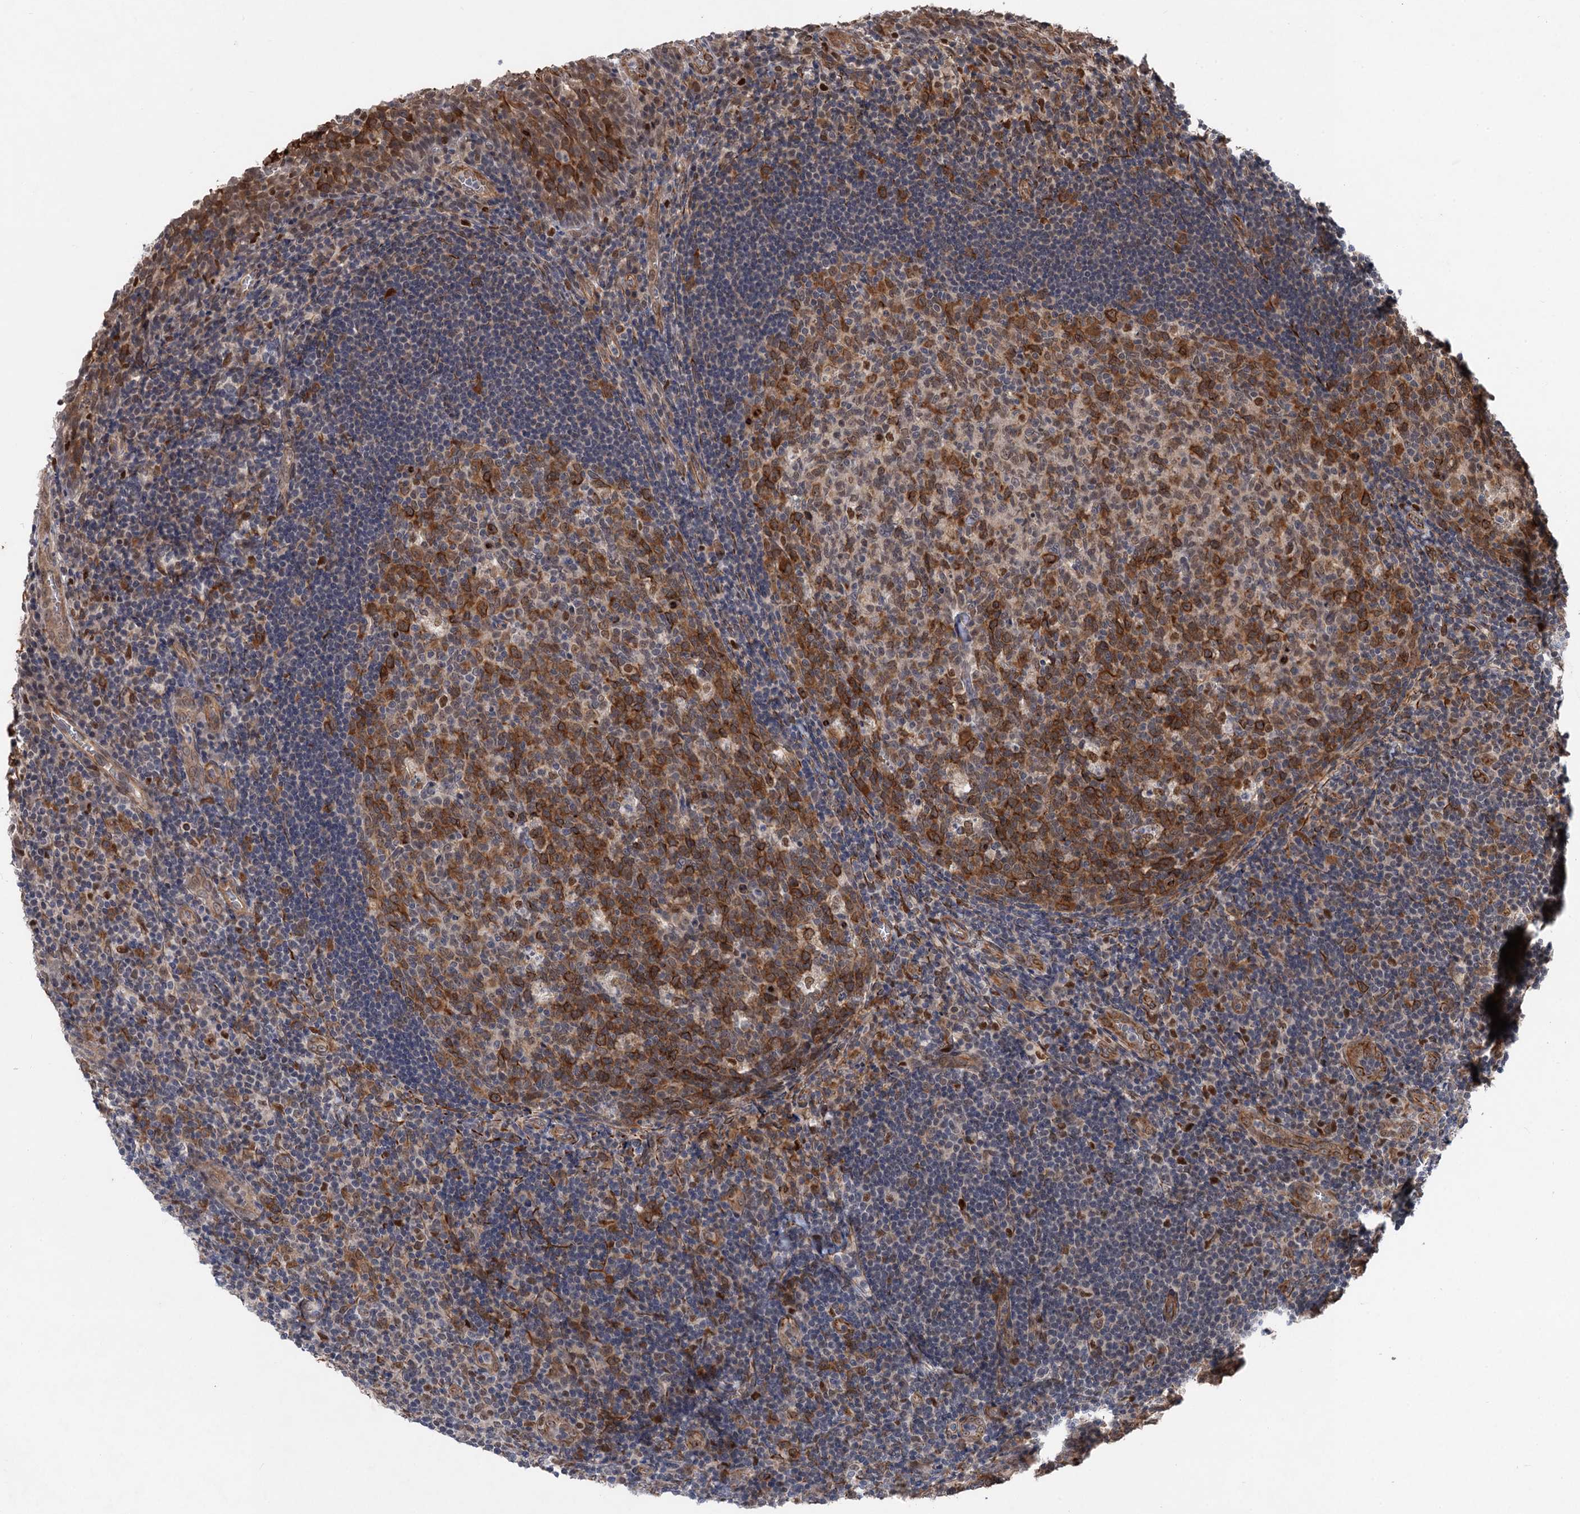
{"staining": {"intensity": "moderate", "quantity": "25%-75%", "location": "cytoplasmic/membranous"}, "tissue": "tonsil", "cell_type": "Germinal center cells", "image_type": "normal", "snomed": [{"axis": "morphology", "description": "Normal tissue, NOS"}, {"axis": "topography", "description": "Tonsil"}], "caption": "DAB (3,3'-diaminobenzidine) immunohistochemical staining of unremarkable human tonsil shows moderate cytoplasmic/membranous protein positivity in about 25%-75% of germinal center cells.", "gene": "TTC31", "patient": {"sex": "male", "age": 17}}